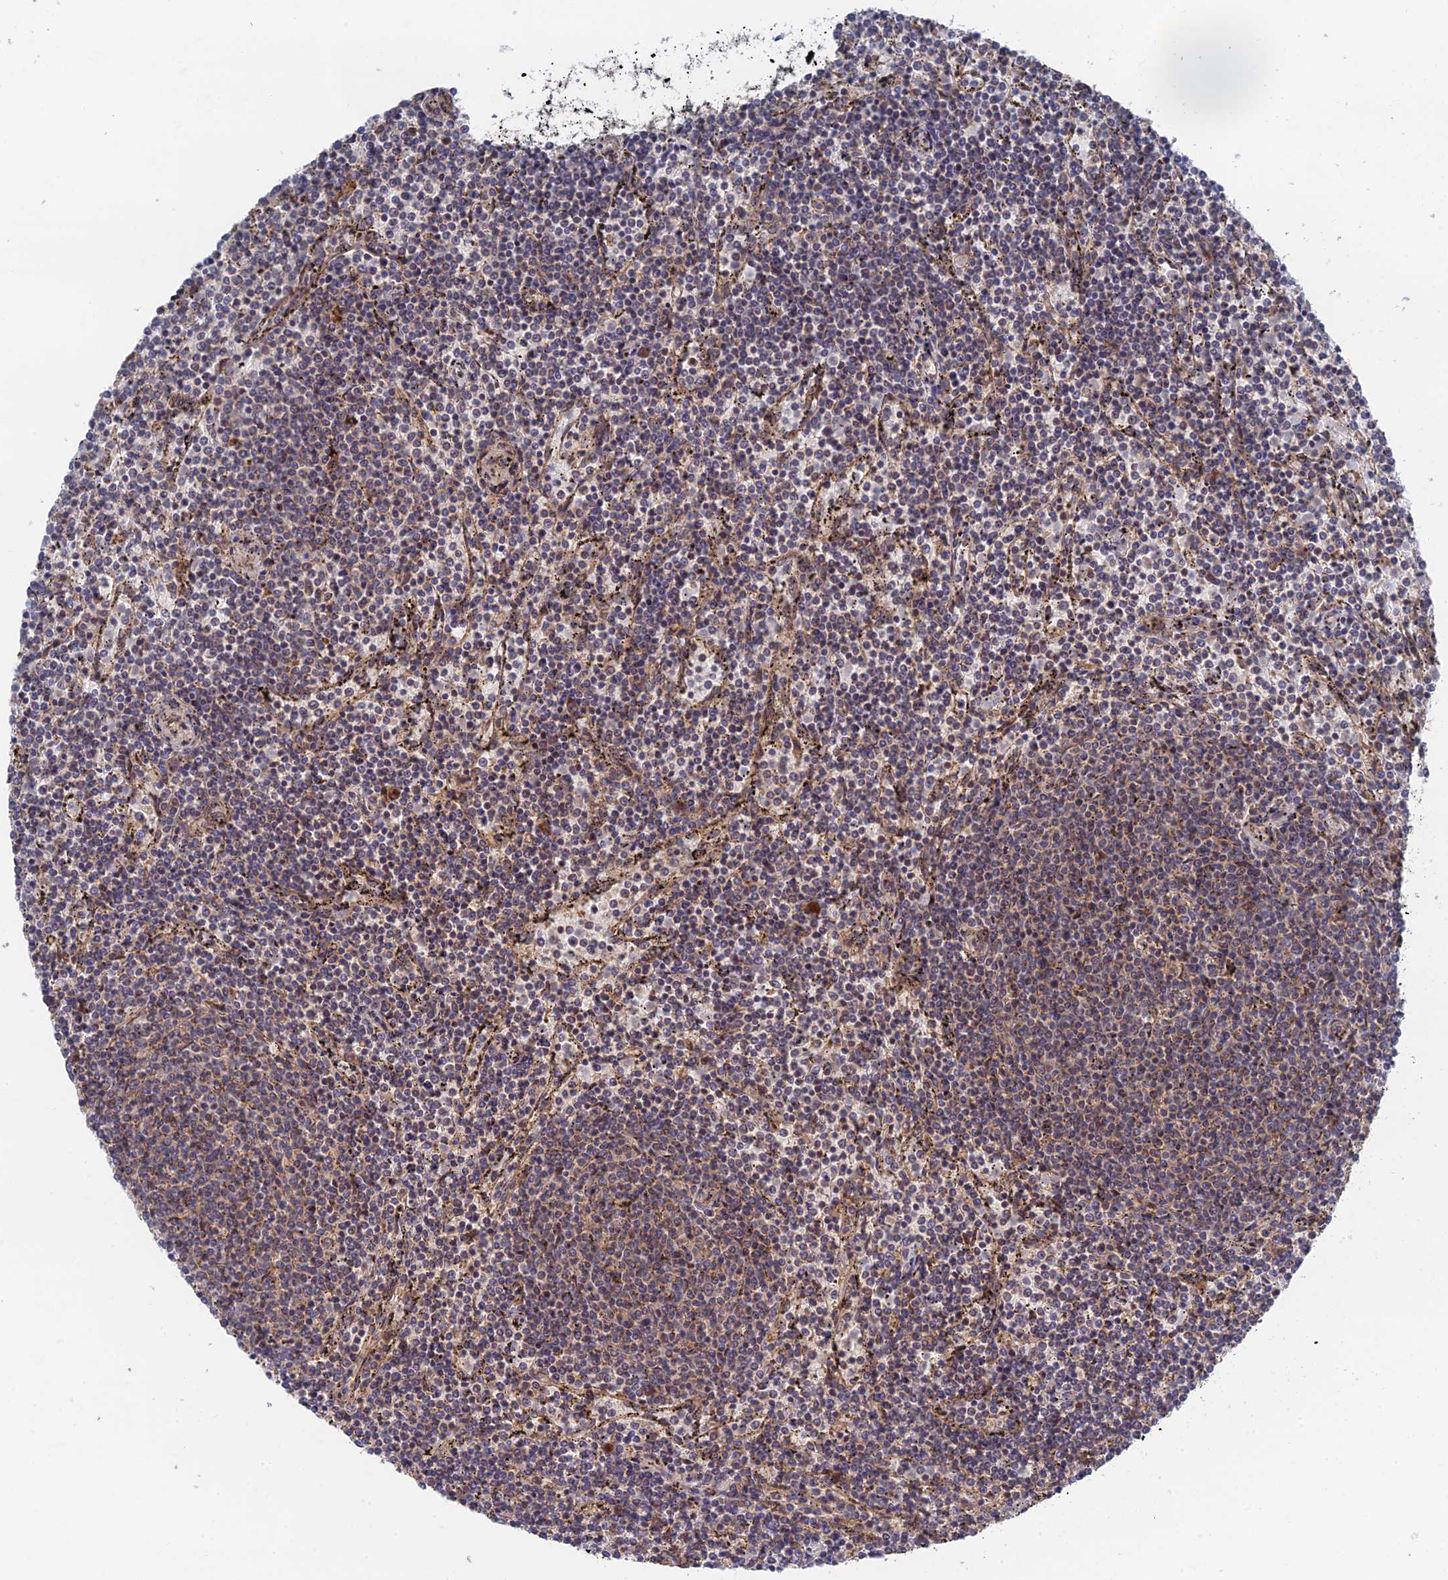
{"staining": {"intensity": "weak", "quantity": "<25%", "location": "cytoplasmic/membranous"}, "tissue": "lymphoma", "cell_type": "Tumor cells", "image_type": "cancer", "snomed": [{"axis": "morphology", "description": "Malignant lymphoma, non-Hodgkin's type, Low grade"}, {"axis": "topography", "description": "Spleen"}], "caption": "DAB (3,3'-diaminobenzidine) immunohistochemical staining of human lymphoma demonstrates no significant positivity in tumor cells. (DAB IHC with hematoxylin counter stain).", "gene": "ZNF320", "patient": {"sex": "female", "age": 50}}